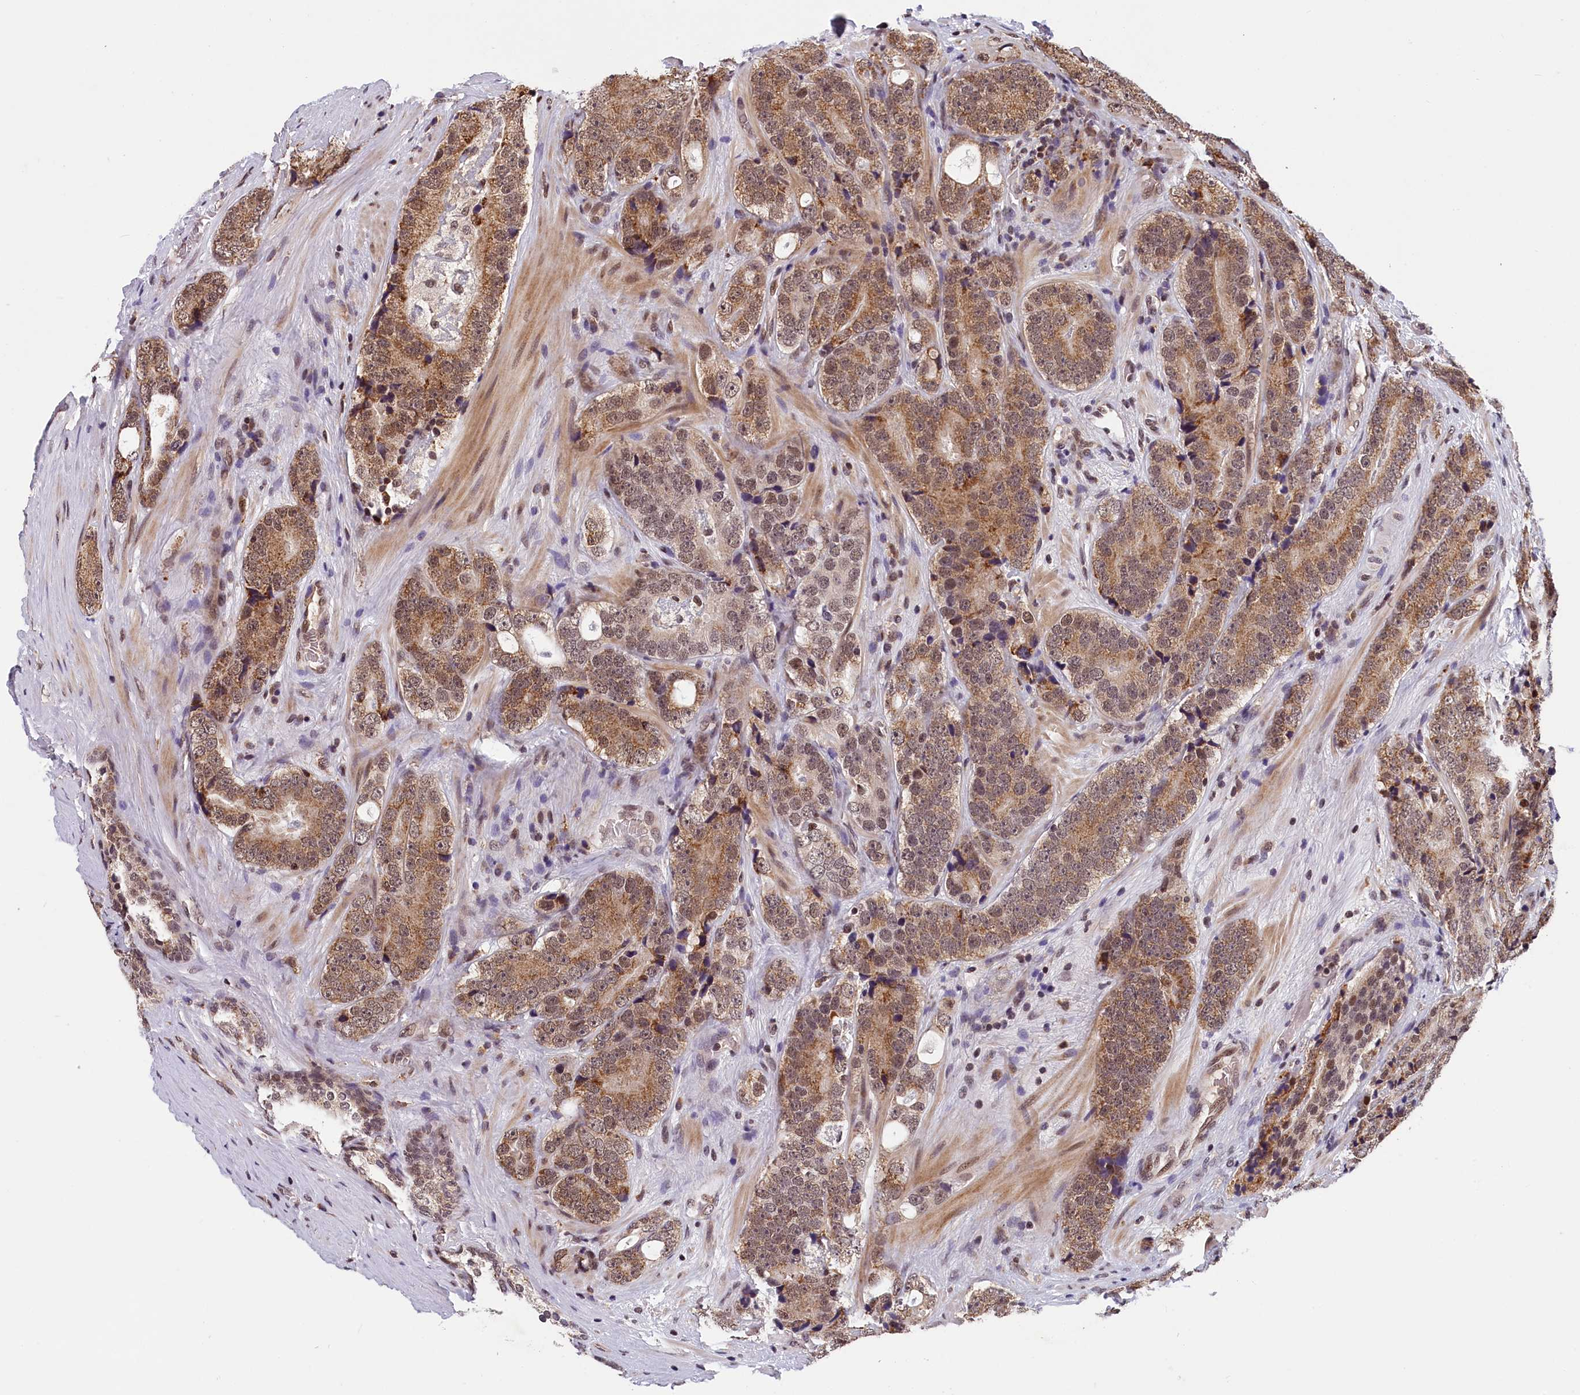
{"staining": {"intensity": "moderate", "quantity": ">75%", "location": "cytoplasmic/membranous,nuclear"}, "tissue": "prostate cancer", "cell_type": "Tumor cells", "image_type": "cancer", "snomed": [{"axis": "morphology", "description": "Adenocarcinoma, High grade"}, {"axis": "topography", "description": "Prostate"}], "caption": "Protein staining of prostate cancer (adenocarcinoma (high-grade)) tissue reveals moderate cytoplasmic/membranous and nuclear staining in approximately >75% of tumor cells.", "gene": "KCNK6", "patient": {"sex": "male", "age": 56}}